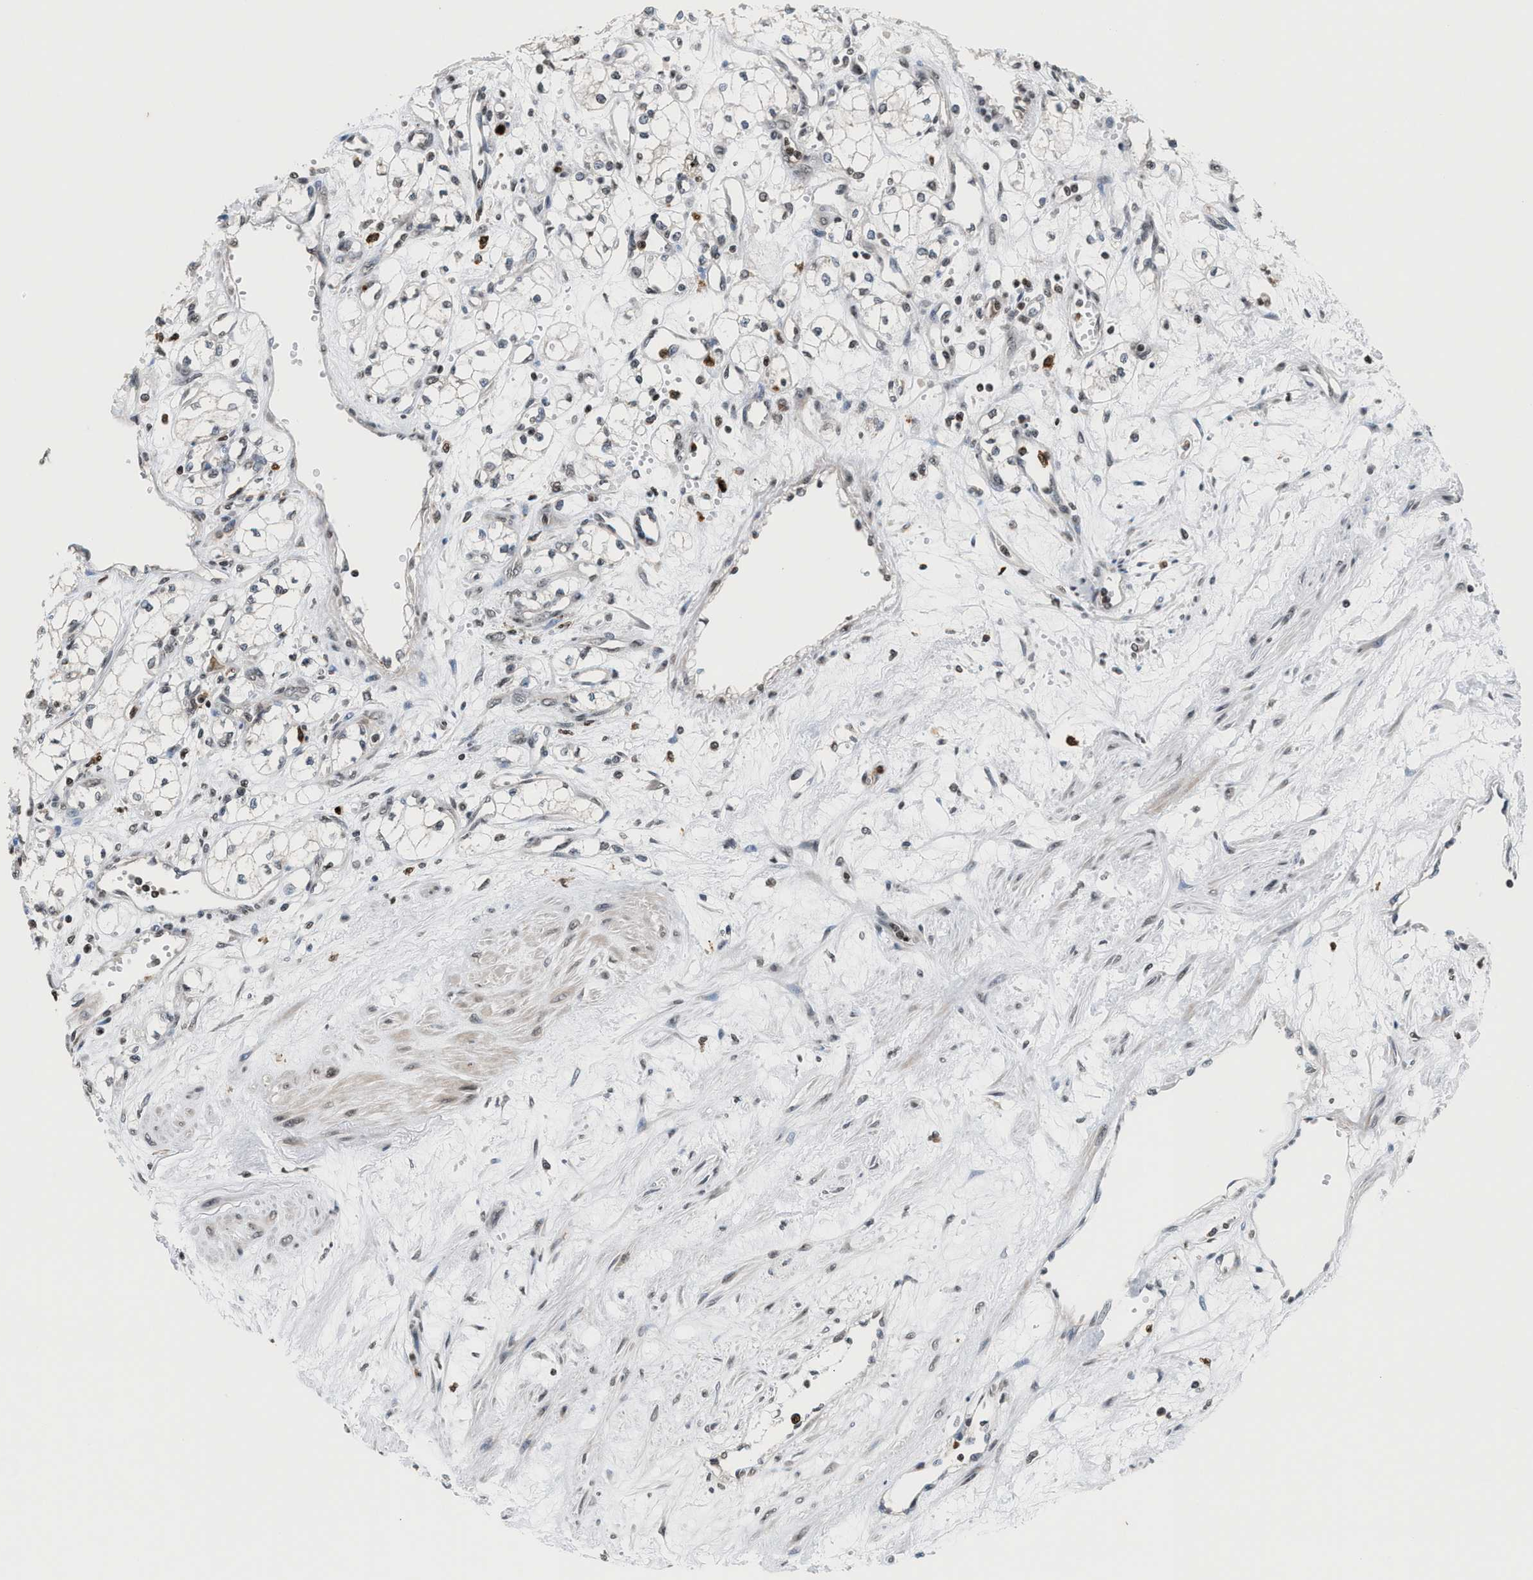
{"staining": {"intensity": "negative", "quantity": "none", "location": "none"}, "tissue": "renal cancer", "cell_type": "Tumor cells", "image_type": "cancer", "snomed": [{"axis": "morphology", "description": "Adenocarcinoma, NOS"}, {"axis": "topography", "description": "Kidney"}], "caption": "Immunohistochemistry (IHC) image of human renal cancer (adenocarcinoma) stained for a protein (brown), which demonstrates no staining in tumor cells.", "gene": "PRUNE2", "patient": {"sex": "male", "age": 59}}